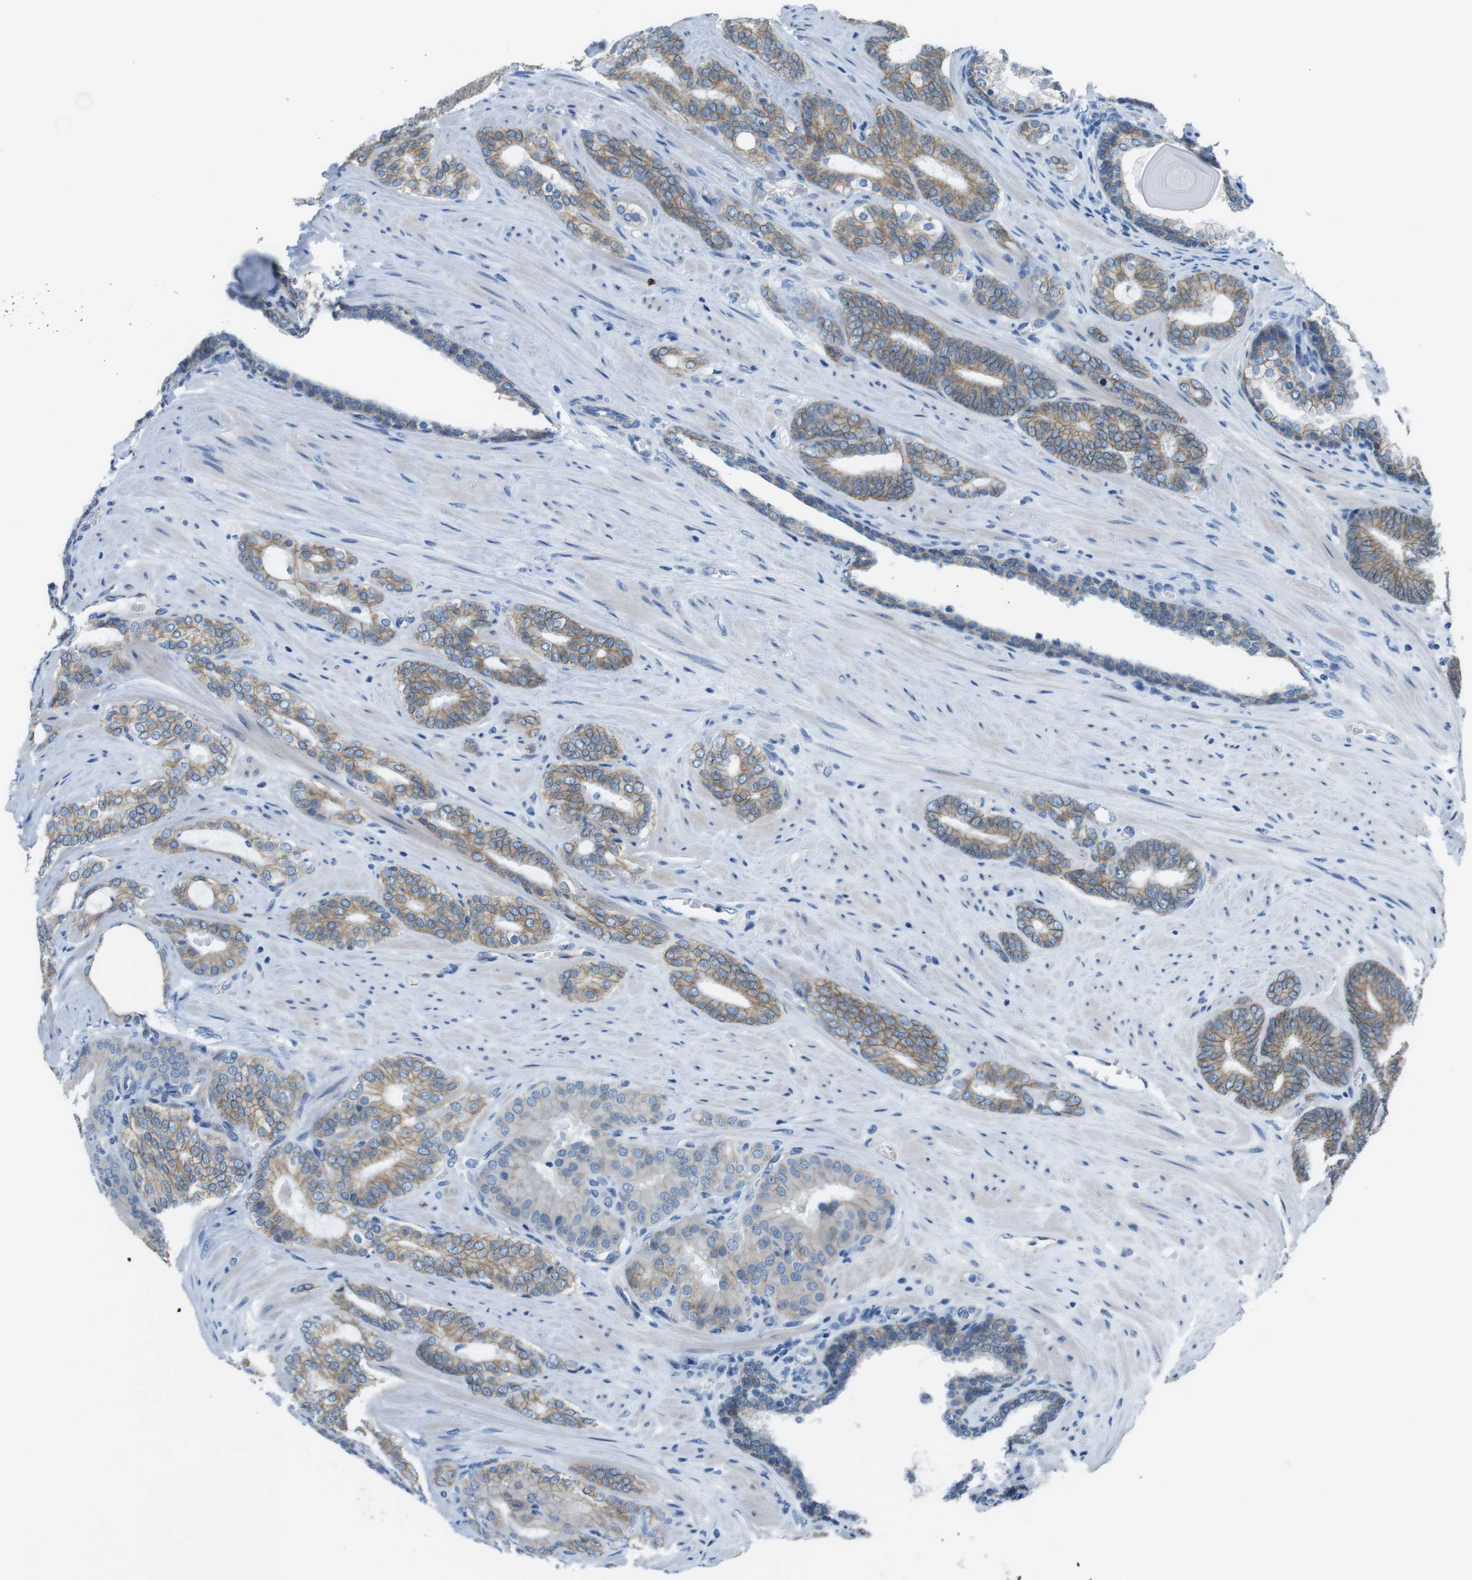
{"staining": {"intensity": "moderate", "quantity": ">75%", "location": "cytoplasmic/membranous"}, "tissue": "prostate cancer", "cell_type": "Tumor cells", "image_type": "cancer", "snomed": [{"axis": "morphology", "description": "Adenocarcinoma, Low grade"}, {"axis": "topography", "description": "Prostate"}], "caption": "Prostate cancer (low-grade adenocarcinoma) tissue demonstrates moderate cytoplasmic/membranous staining in approximately >75% of tumor cells", "gene": "SLC6A6", "patient": {"sex": "male", "age": 63}}